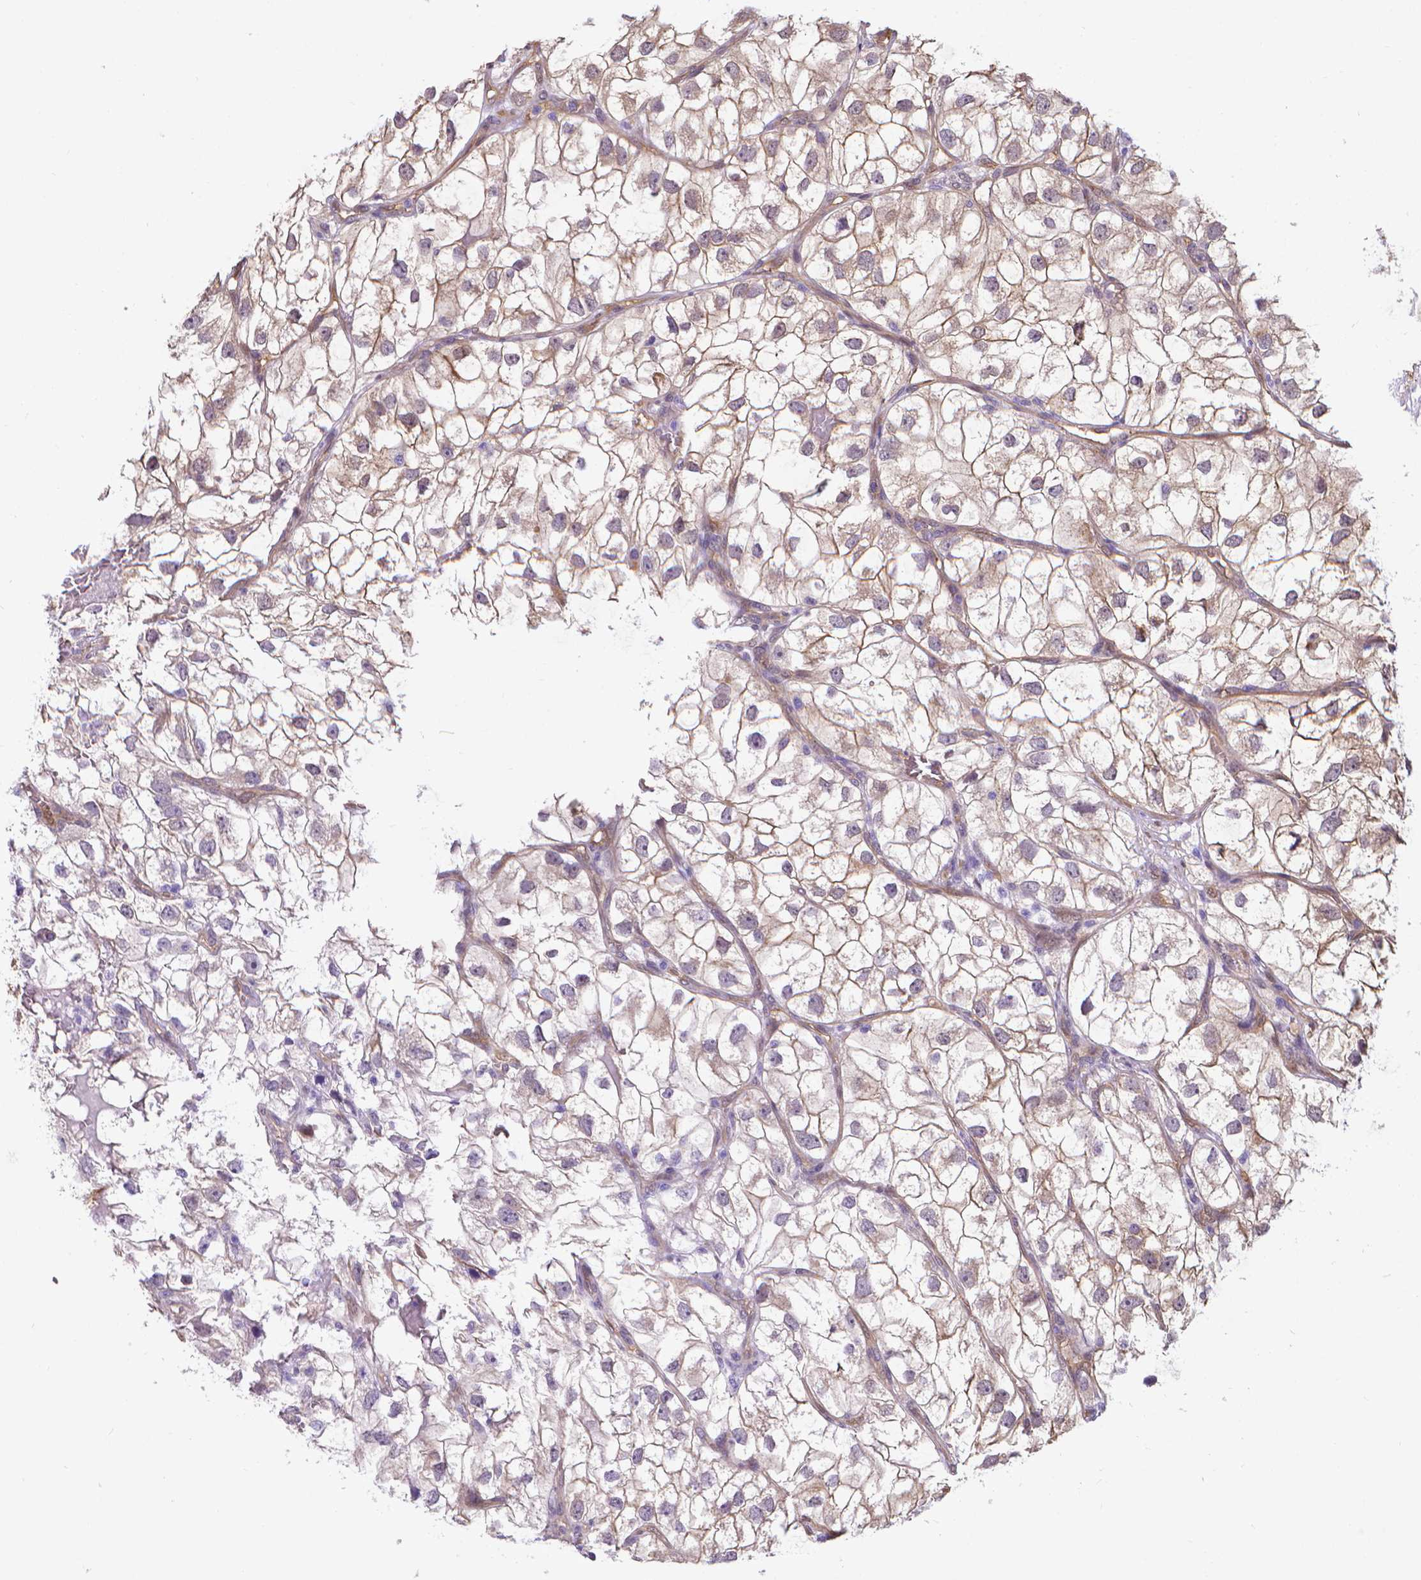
{"staining": {"intensity": "weak", "quantity": "25%-75%", "location": "cytoplasmic/membranous"}, "tissue": "renal cancer", "cell_type": "Tumor cells", "image_type": "cancer", "snomed": [{"axis": "morphology", "description": "Adenocarcinoma, NOS"}, {"axis": "topography", "description": "Kidney"}], "caption": "An immunohistochemistry (IHC) photomicrograph of tumor tissue is shown. Protein staining in brown labels weak cytoplasmic/membranous positivity in renal cancer within tumor cells. The staining is performed using DAB (3,3'-diaminobenzidine) brown chromogen to label protein expression. The nuclei are counter-stained blue using hematoxylin.", "gene": "CLIC4", "patient": {"sex": "male", "age": 59}}